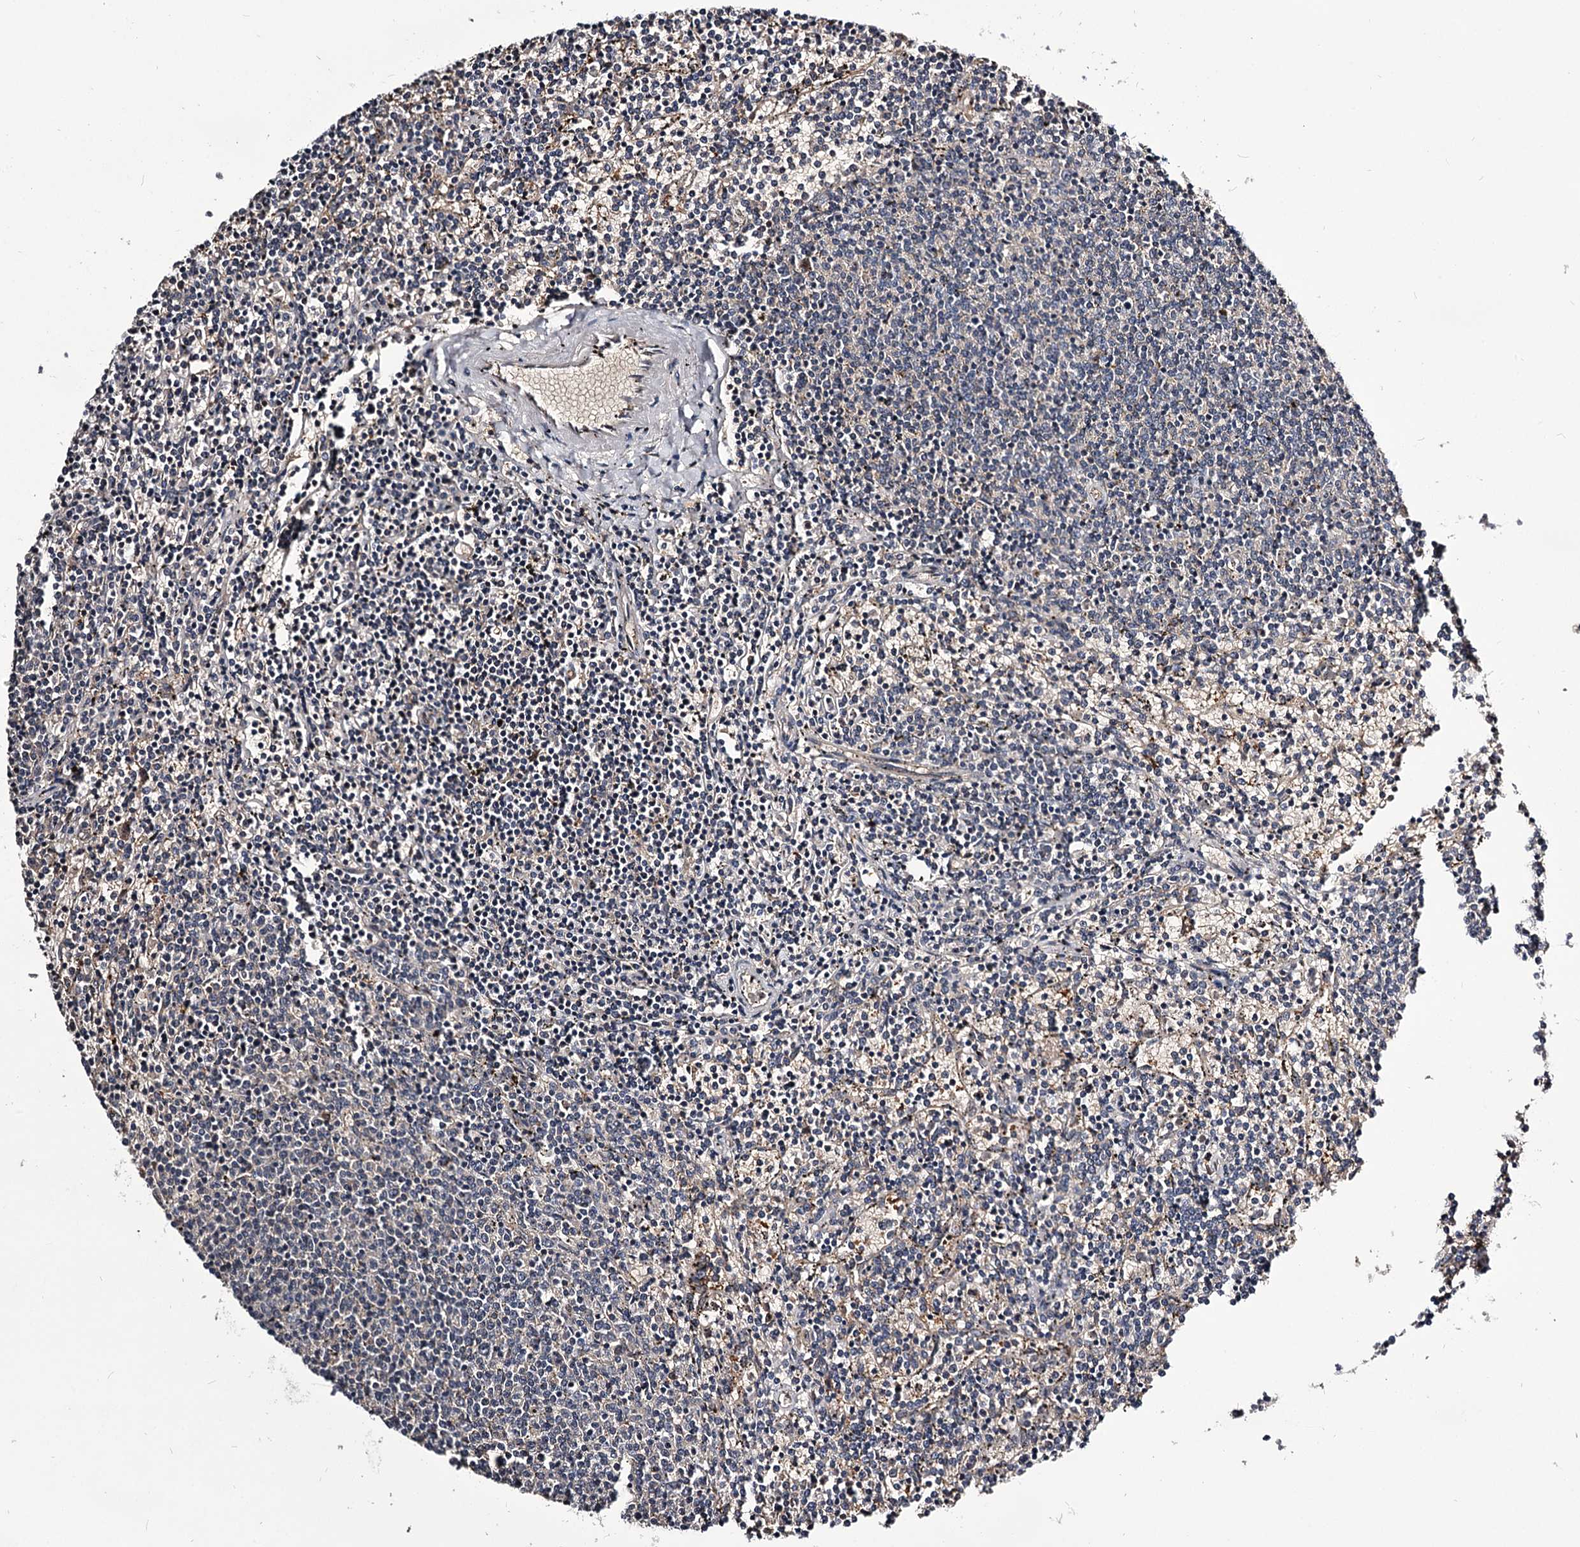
{"staining": {"intensity": "negative", "quantity": "none", "location": "none"}, "tissue": "lymphoma", "cell_type": "Tumor cells", "image_type": "cancer", "snomed": [{"axis": "morphology", "description": "Malignant lymphoma, non-Hodgkin's type, Low grade"}, {"axis": "topography", "description": "Spleen"}], "caption": "Tumor cells show no significant staining in malignant lymphoma, non-Hodgkin's type (low-grade).", "gene": "GSTO1", "patient": {"sex": "female", "age": 50}}